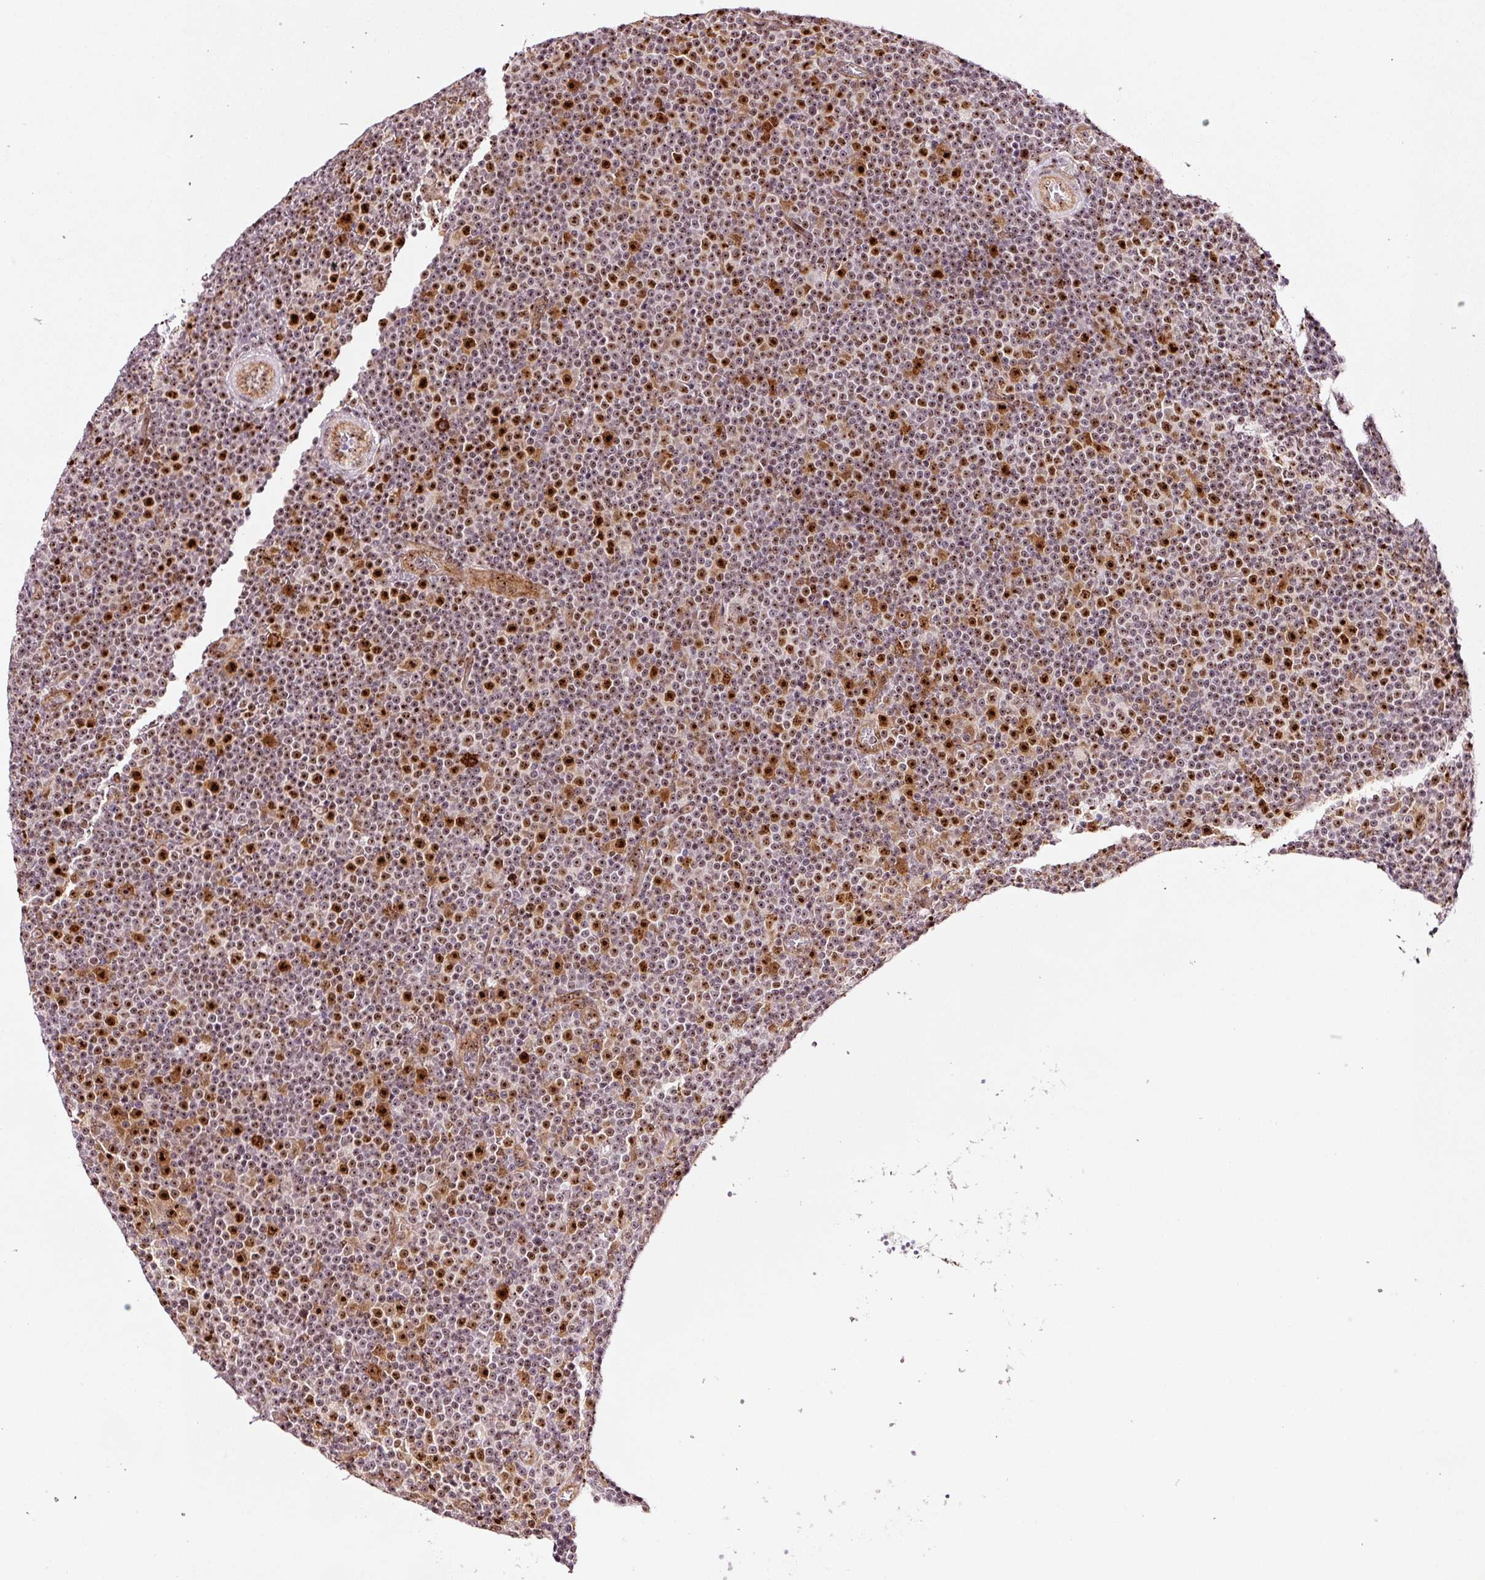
{"staining": {"intensity": "strong", "quantity": "25%-75%", "location": "nuclear"}, "tissue": "lymphoma", "cell_type": "Tumor cells", "image_type": "cancer", "snomed": [{"axis": "morphology", "description": "Malignant lymphoma, non-Hodgkin's type, Low grade"}, {"axis": "topography", "description": "Lymph node"}], "caption": "Immunohistochemistry of low-grade malignant lymphoma, non-Hodgkin's type exhibits high levels of strong nuclear staining in approximately 25%-75% of tumor cells.", "gene": "GNL3", "patient": {"sex": "female", "age": 67}}